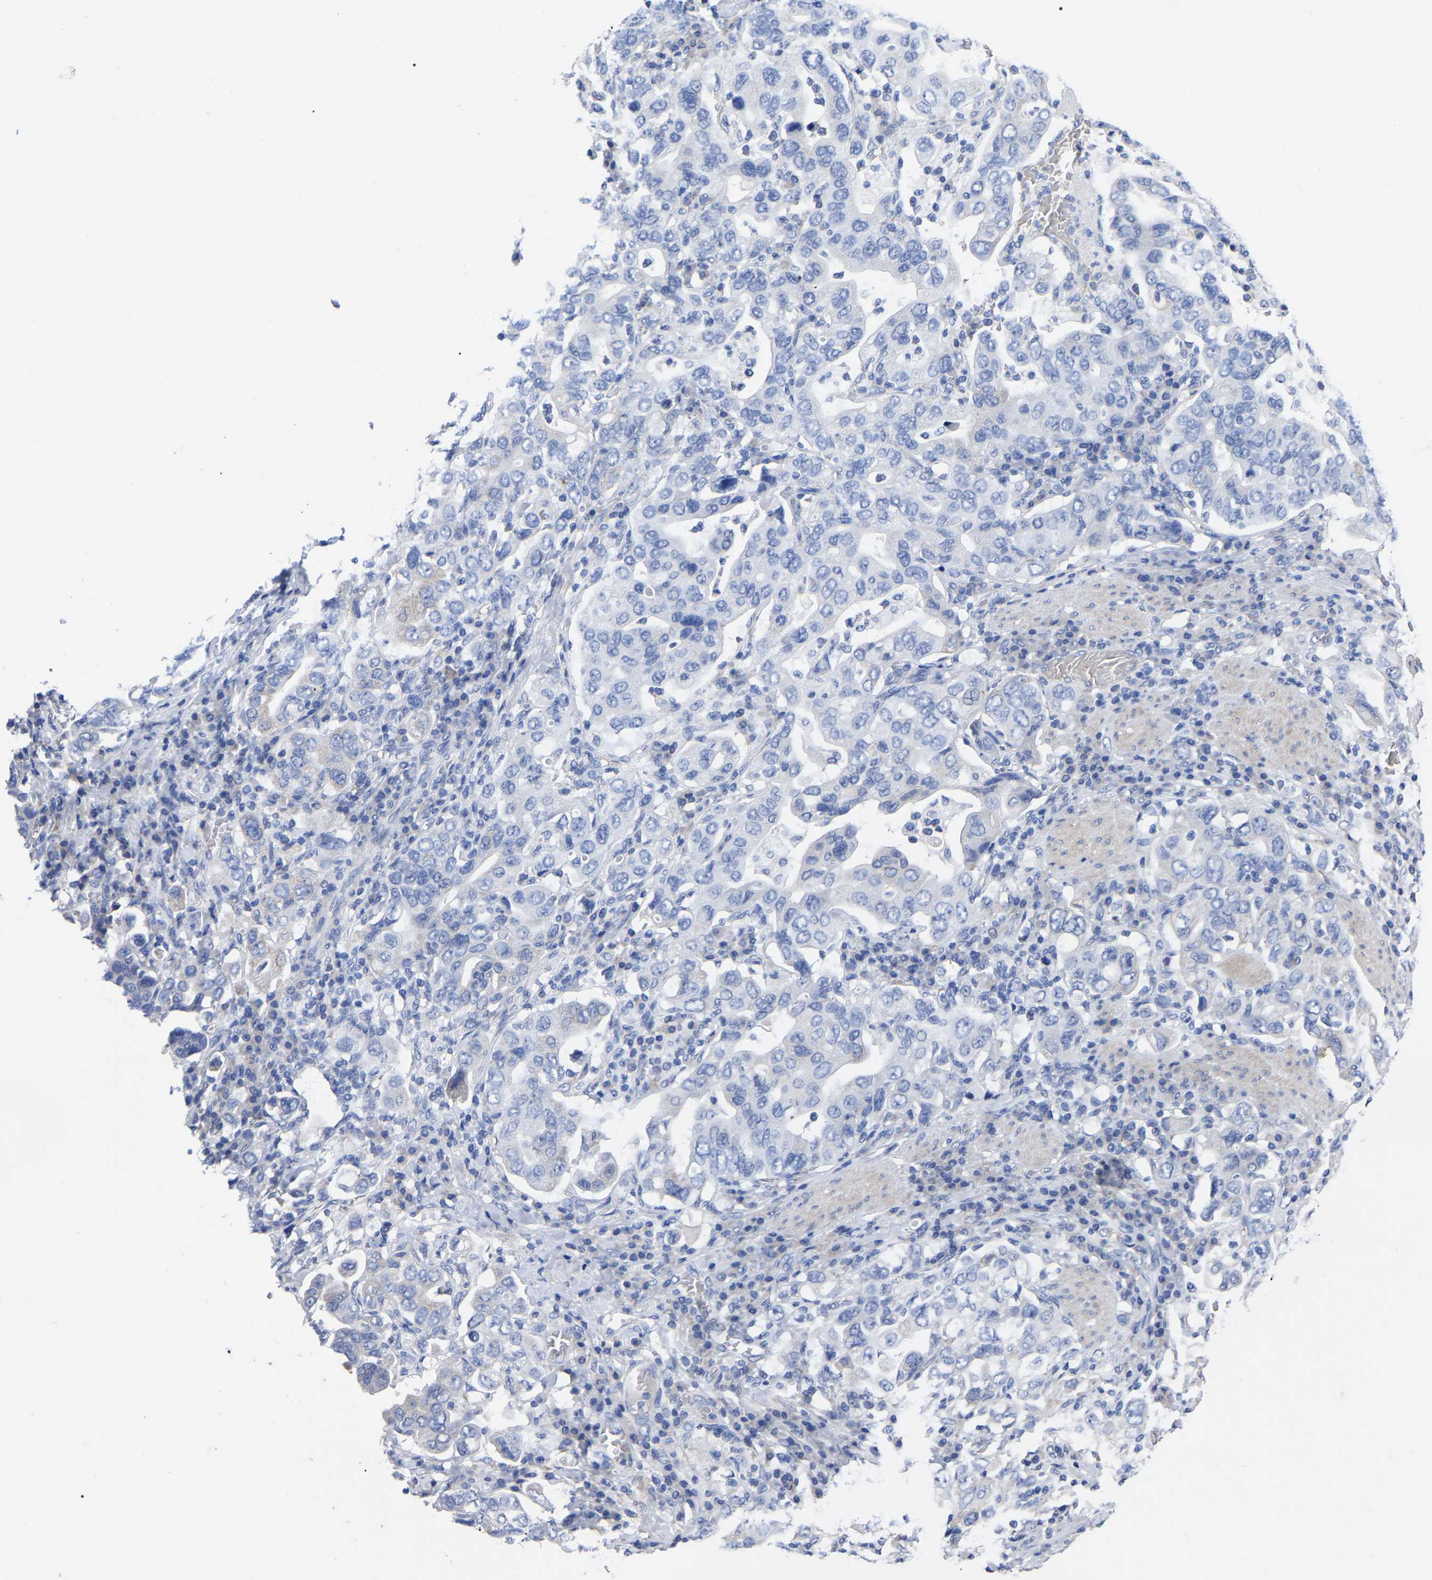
{"staining": {"intensity": "negative", "quantity": "none", "location": "none"}, "tissue": "stomach cancer", "cell_type": "Tumor cells", "image_type": "cancer", "snomed": [{"axis": "morphology", "description": "Adenocarcinoma, NOS"}, {"axis": "topography", "description": "Stomach, upper"}], "caption": "The histopathology image demonstrates no significant positivity in tumor cells of stomach cancer.", "gene": "GDF3", "patient": {"sex": "male", "age": 62}}